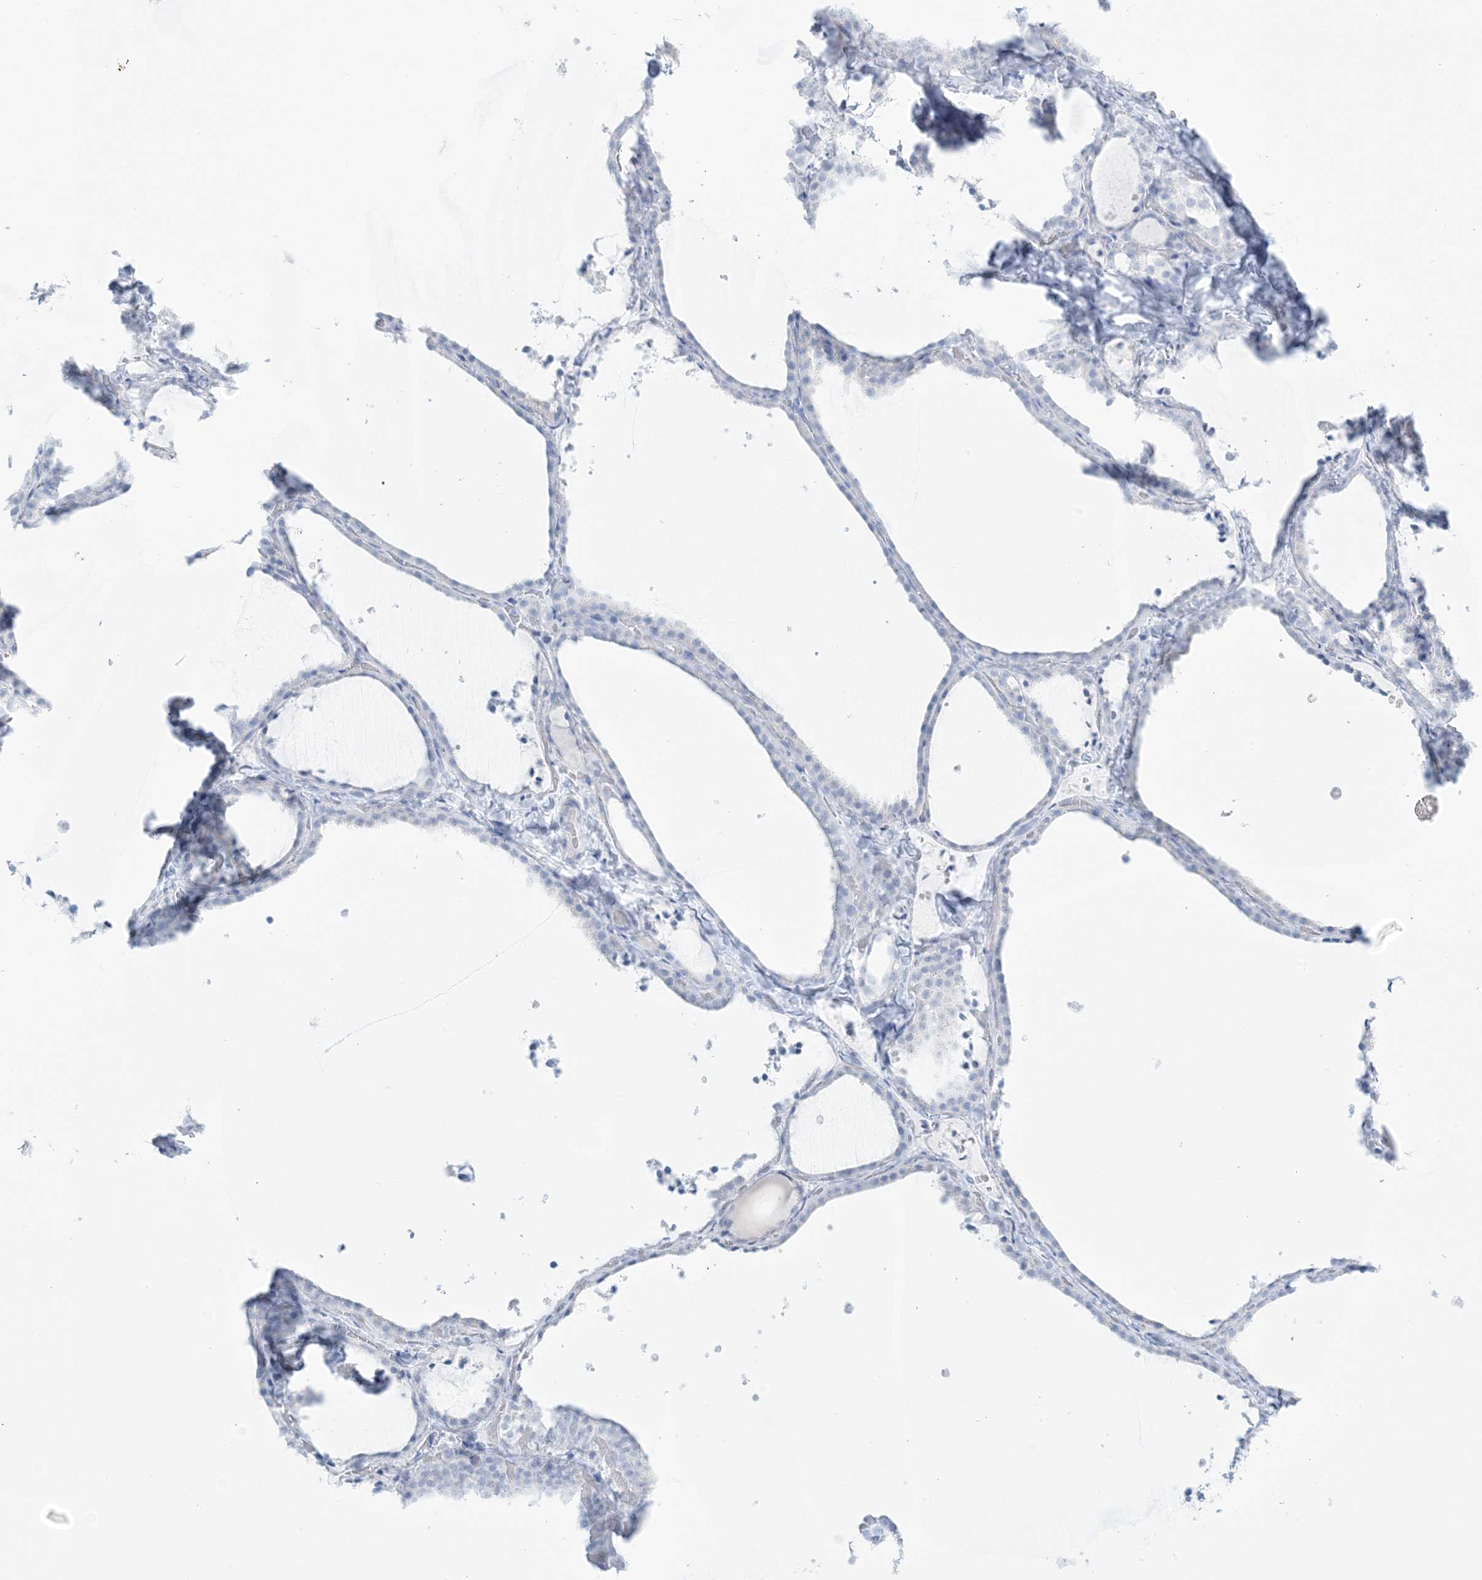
{"staining": {"intensity": "negative", "quantity": "none", "location": "none"}, "tissue": "thyroid gland", "cell_type": "Glandular cells", "image_type": "normal", "snomed": [{"axis": "morphology", "description": "Normal tissue, NOS"}, {"axis": "topography", "description": "Thyroid gland"}], "caption": "Glandular cells show no significant positivity in unremarkable thyroid gland. Brightfield microscopy of immunohistochemistry (IHC) stained with DAB (brown) and hematoxylin (blue), captured at high magnification.", "gene": "AGXT", "patient": {"sex": "female", "age": 22}}